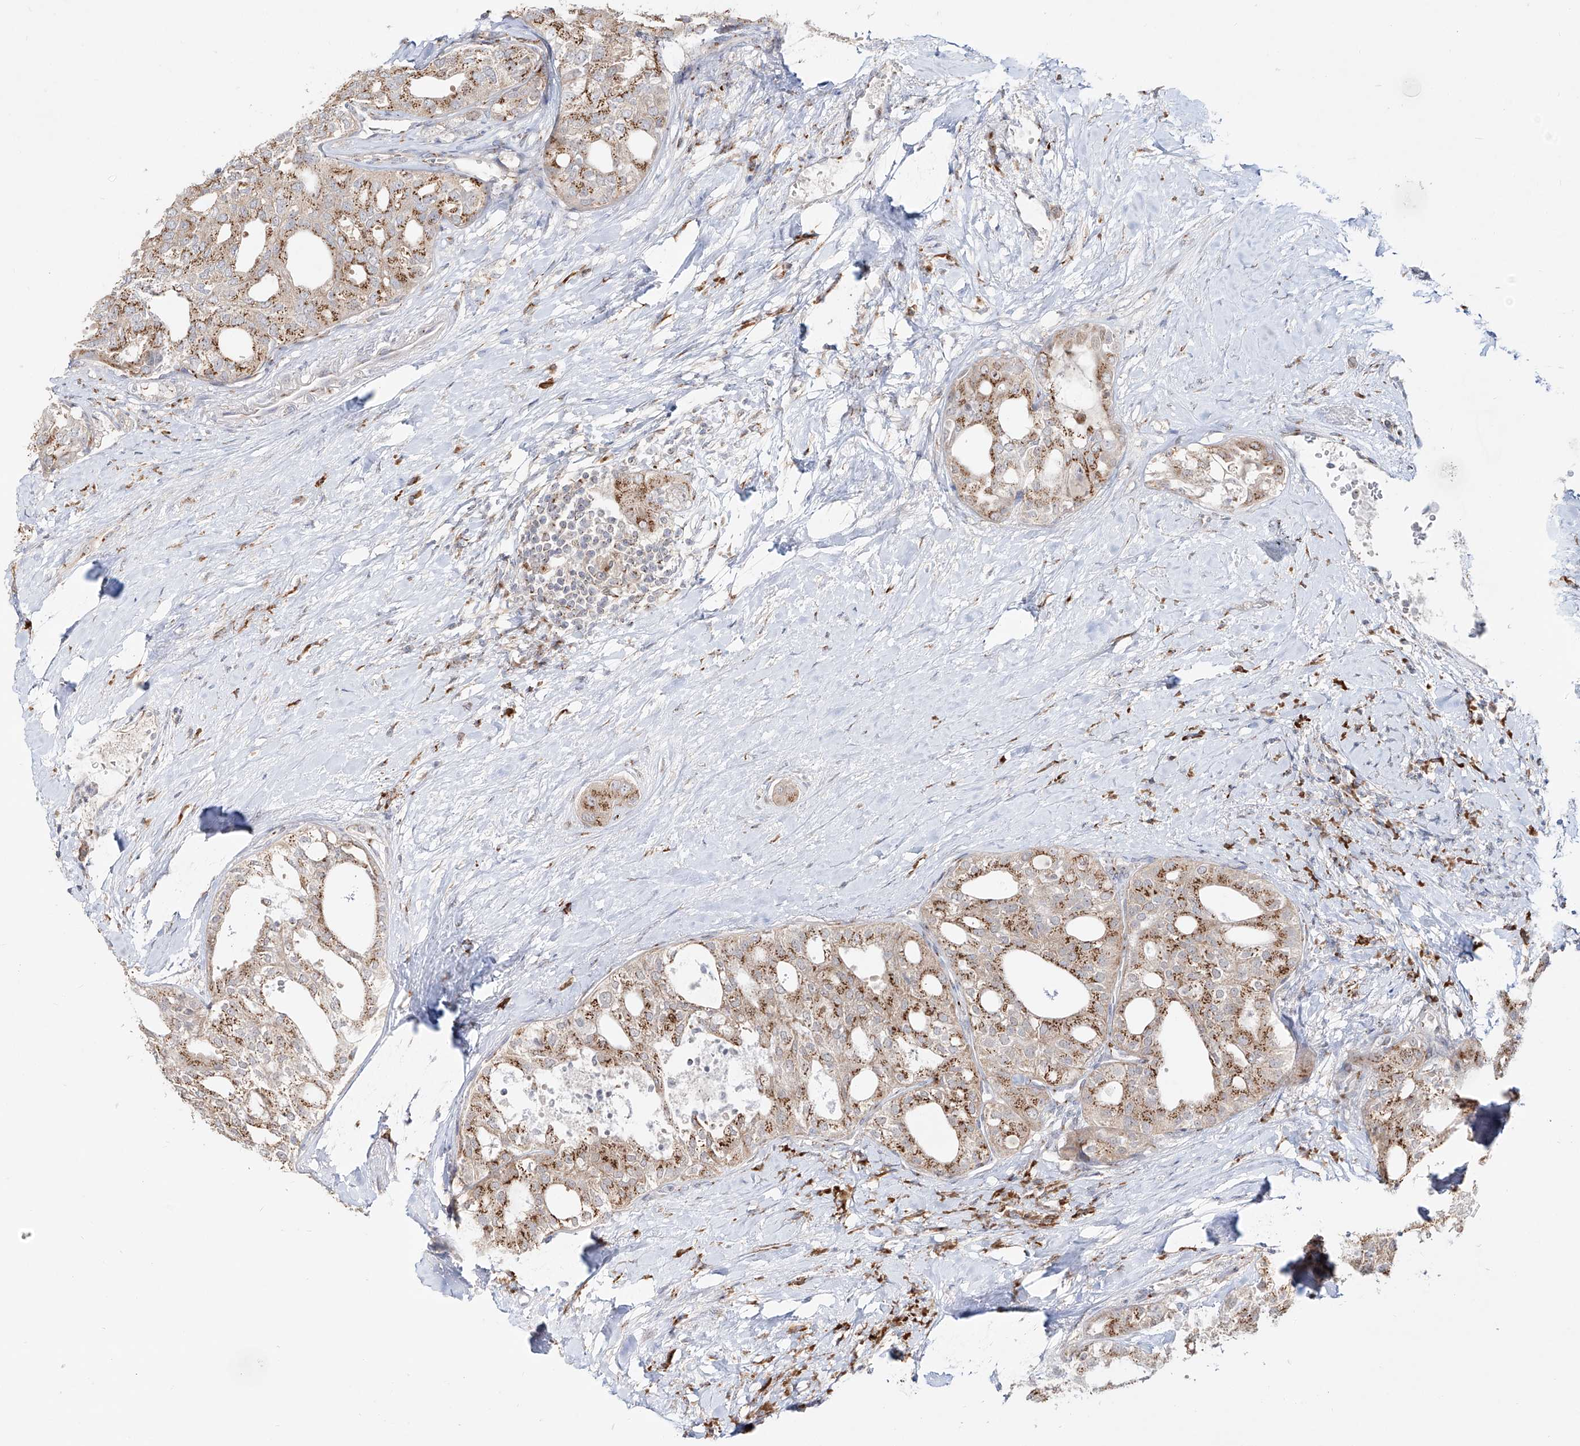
{"staining": {"intensity": "moderate", "quantity": "25%-75%", "location": "cytoplasmic/membranous"}, "tissue": "thyroid cancer", "cell_type": "Tumor cells", "image_type": "cancer", "snomed": [{"axis": "morphology", "description": "Follicular adenoma carcinoma, NOS"}, {"axis": "topography", "description": "Thyroid gland"}], "caption": "Human thyroid cancer (follicular adenoma carcinoma) stained with a protein marker exhibits moderate staining in tumor cells.", "gene": "BSDC1", "patient": {"sex": "male", "age": 75}}